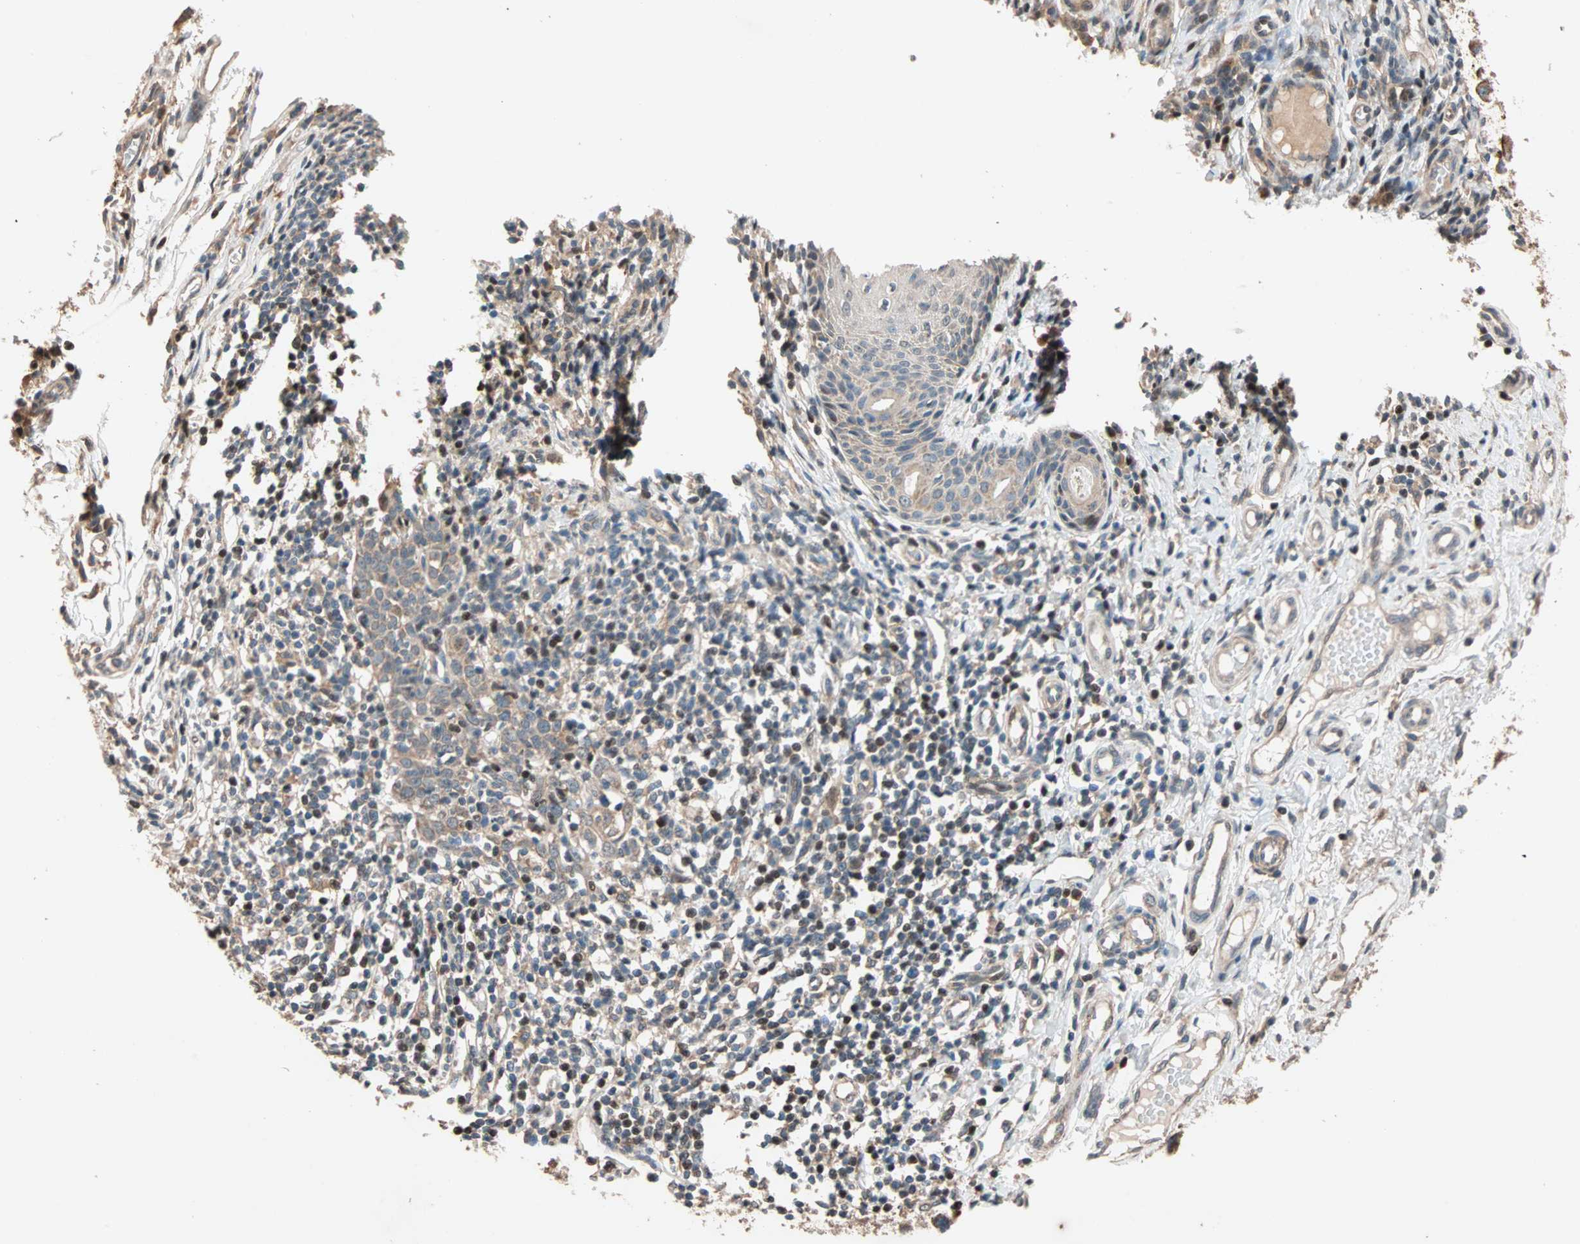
{"staining": {"intensity": "weak", "quantity": ">75%", "location": "cytoplasmic/membranous"}, "tissue": "skin cancer", "cell_type": "Tumor cells", "image_type": "cancer", "snomed": [{"axis": "morphology", "description": "Normal tissue, NOS"}, {"axis": "morphology", "description": "Basal cell carcinoma"}, {"axis": "topography", "description": "Skin"}], "caption": "Brown immunohistochemical staining in human skin cancer exhibits weak cytoplasmic/membranous expression in about >75% of tumor cells.", "gene": "HECW1", "patient": {"sex": "male", "age": 87}}